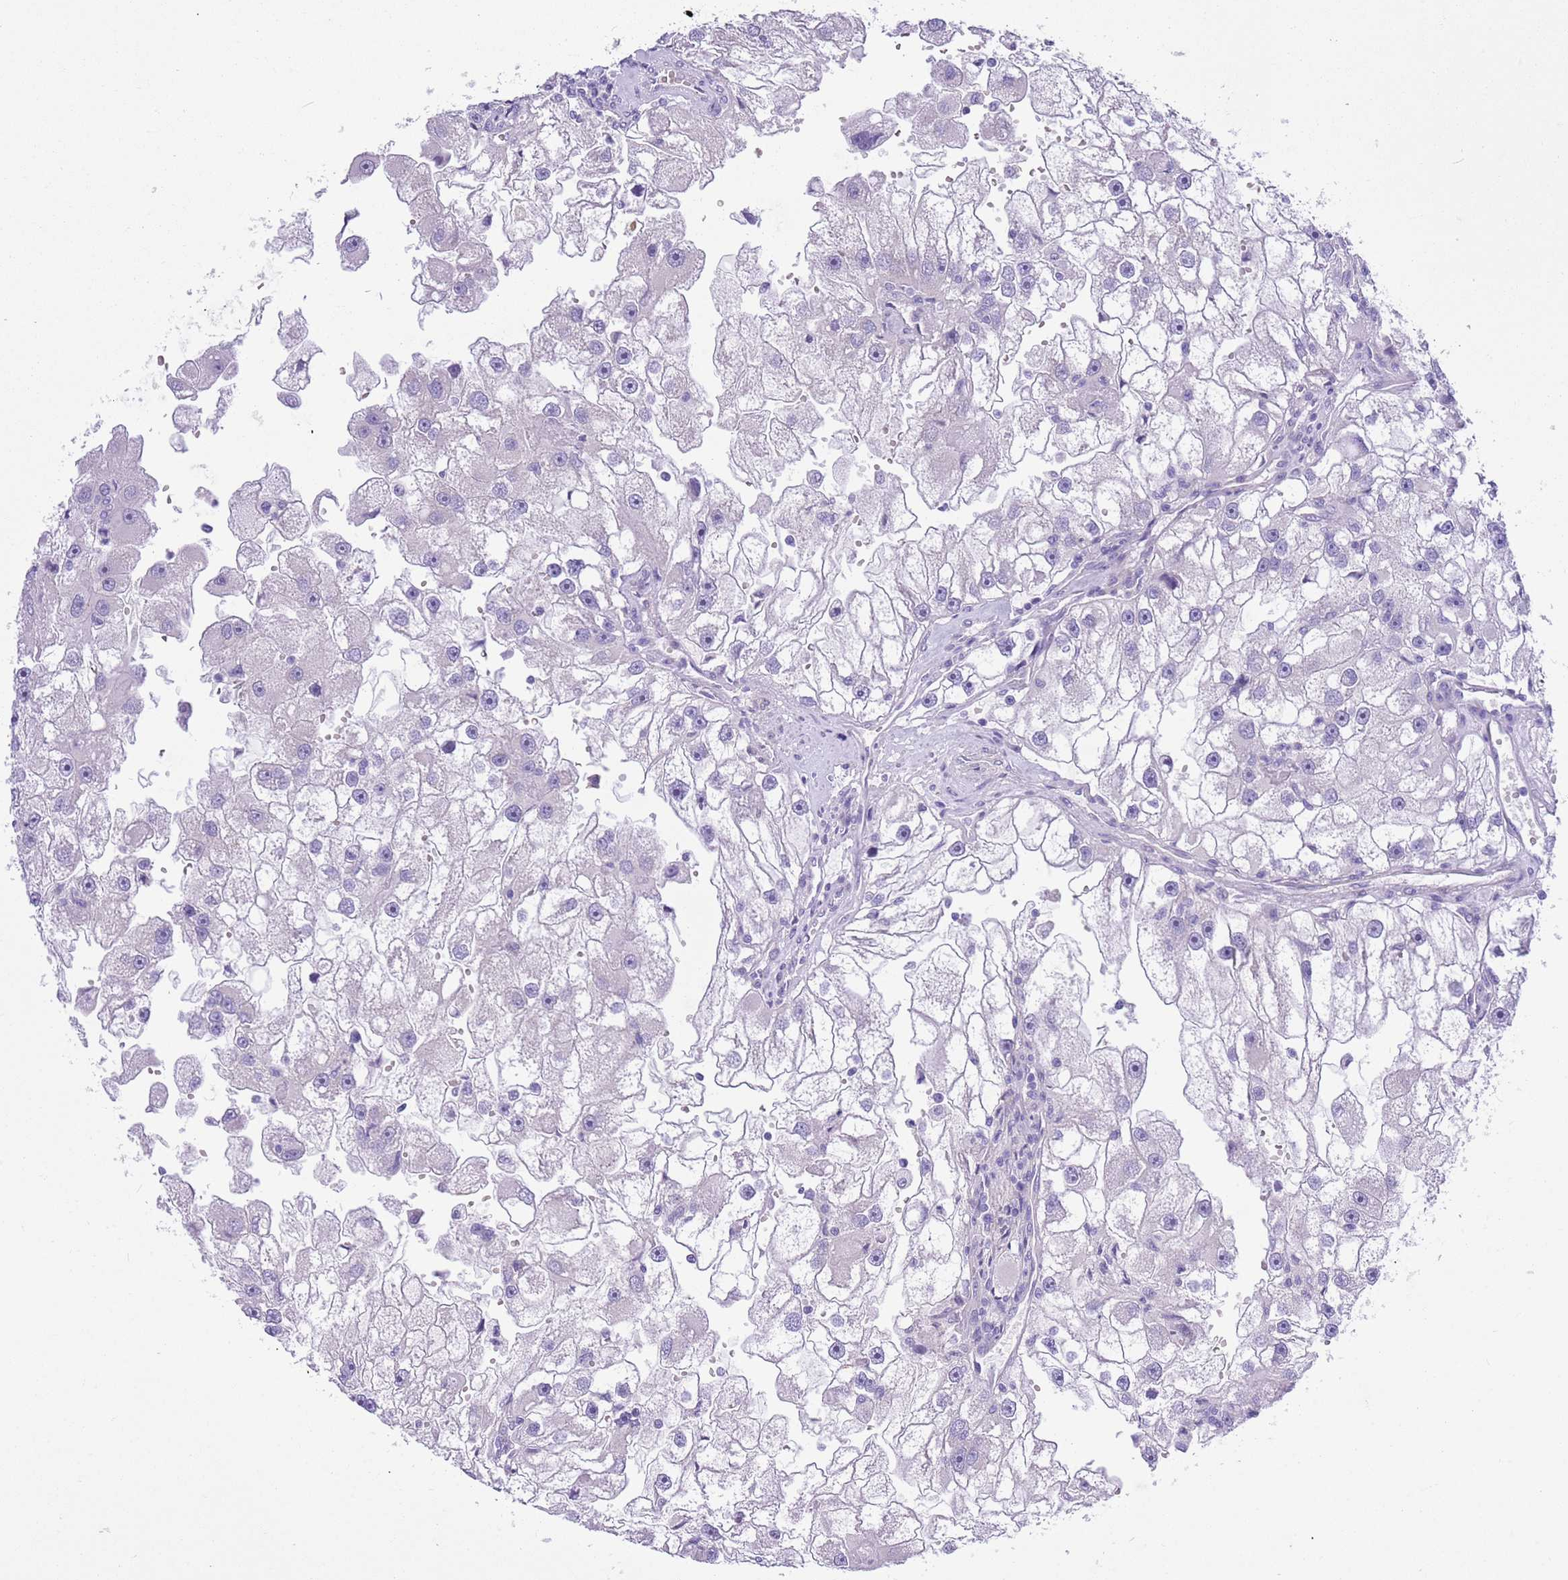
{"staining": {"intensity": "negative", "quantity": "none", "location": "none"}, "tissue": "renal cancer", "cell_type": "Tumor cells", "image_type": "cancer", "snomed": [{"axis": "morphology", "description": "Adenocarcinoma, NOS"}, {"axis": "topography", "description": "Kidney"}], "caption": "This is an IHC histopathology image of human adenocarcinoma (renal). There is no positivity in tumor cells.", "gene": "NET1", "patient": {"sex": "male", "age": 63}}